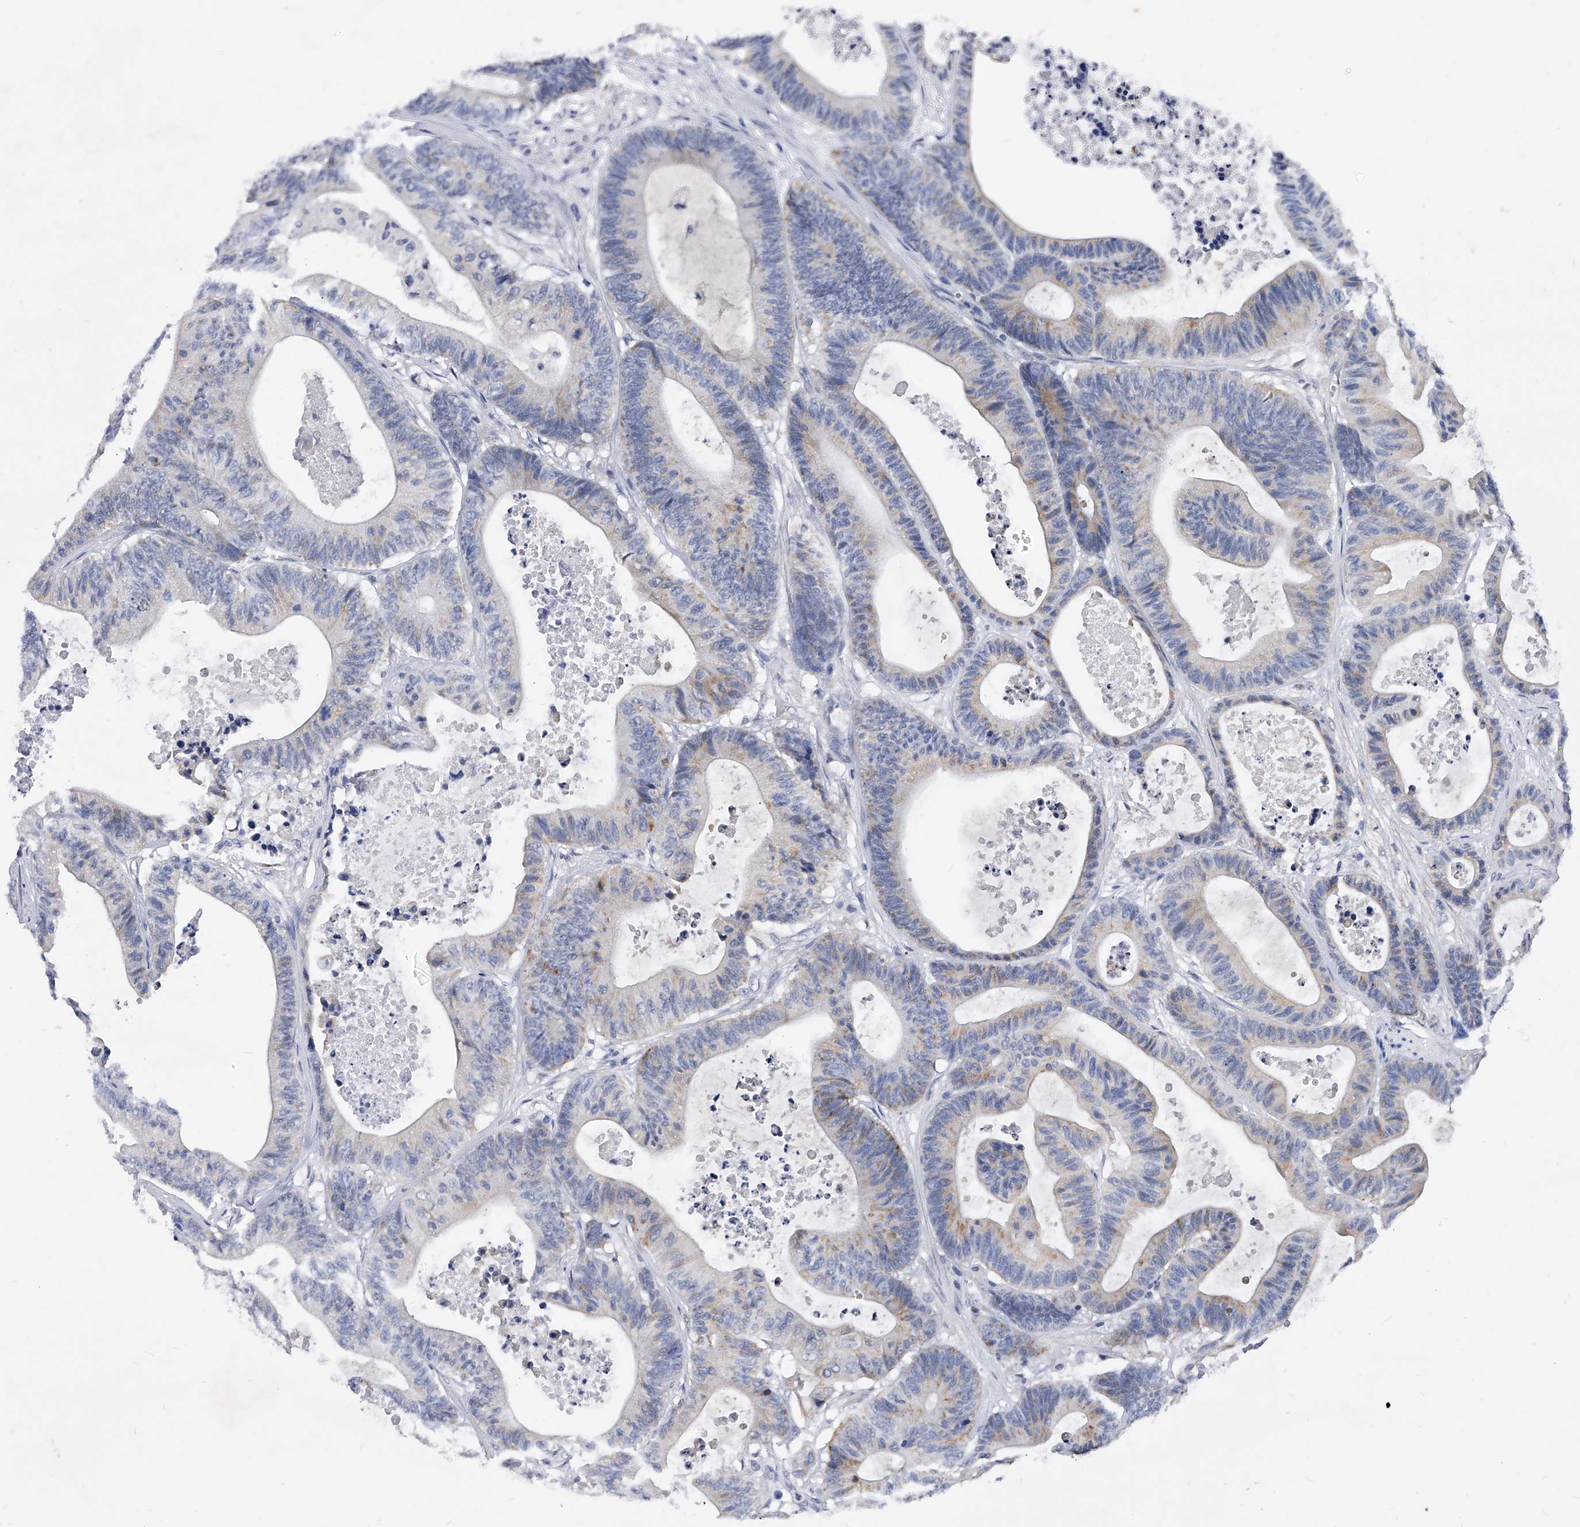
{"staining": {"intensity": "weak", "quantity": "<25%", "location": "cytoplasmic/membranous"}, "tissue": "colorectal cancer", "cell_type": "Tumor cells", "image_type": "cancer", "snomed": [{"axis": "morphology", "description": "Adenocarcinoma, NOS"}, {"axis": "topography", "description": "Colon"}], "caption": "Immunohistochemical staining of human colorectal cancer (adenocarcinoma) demonstrates no significant staining in tumor cells. (DAB IHC visualized using brightfield microscopy, high magnification).", "gene": "ZNF529", "patient": {"sex": "female", "age": 84}}